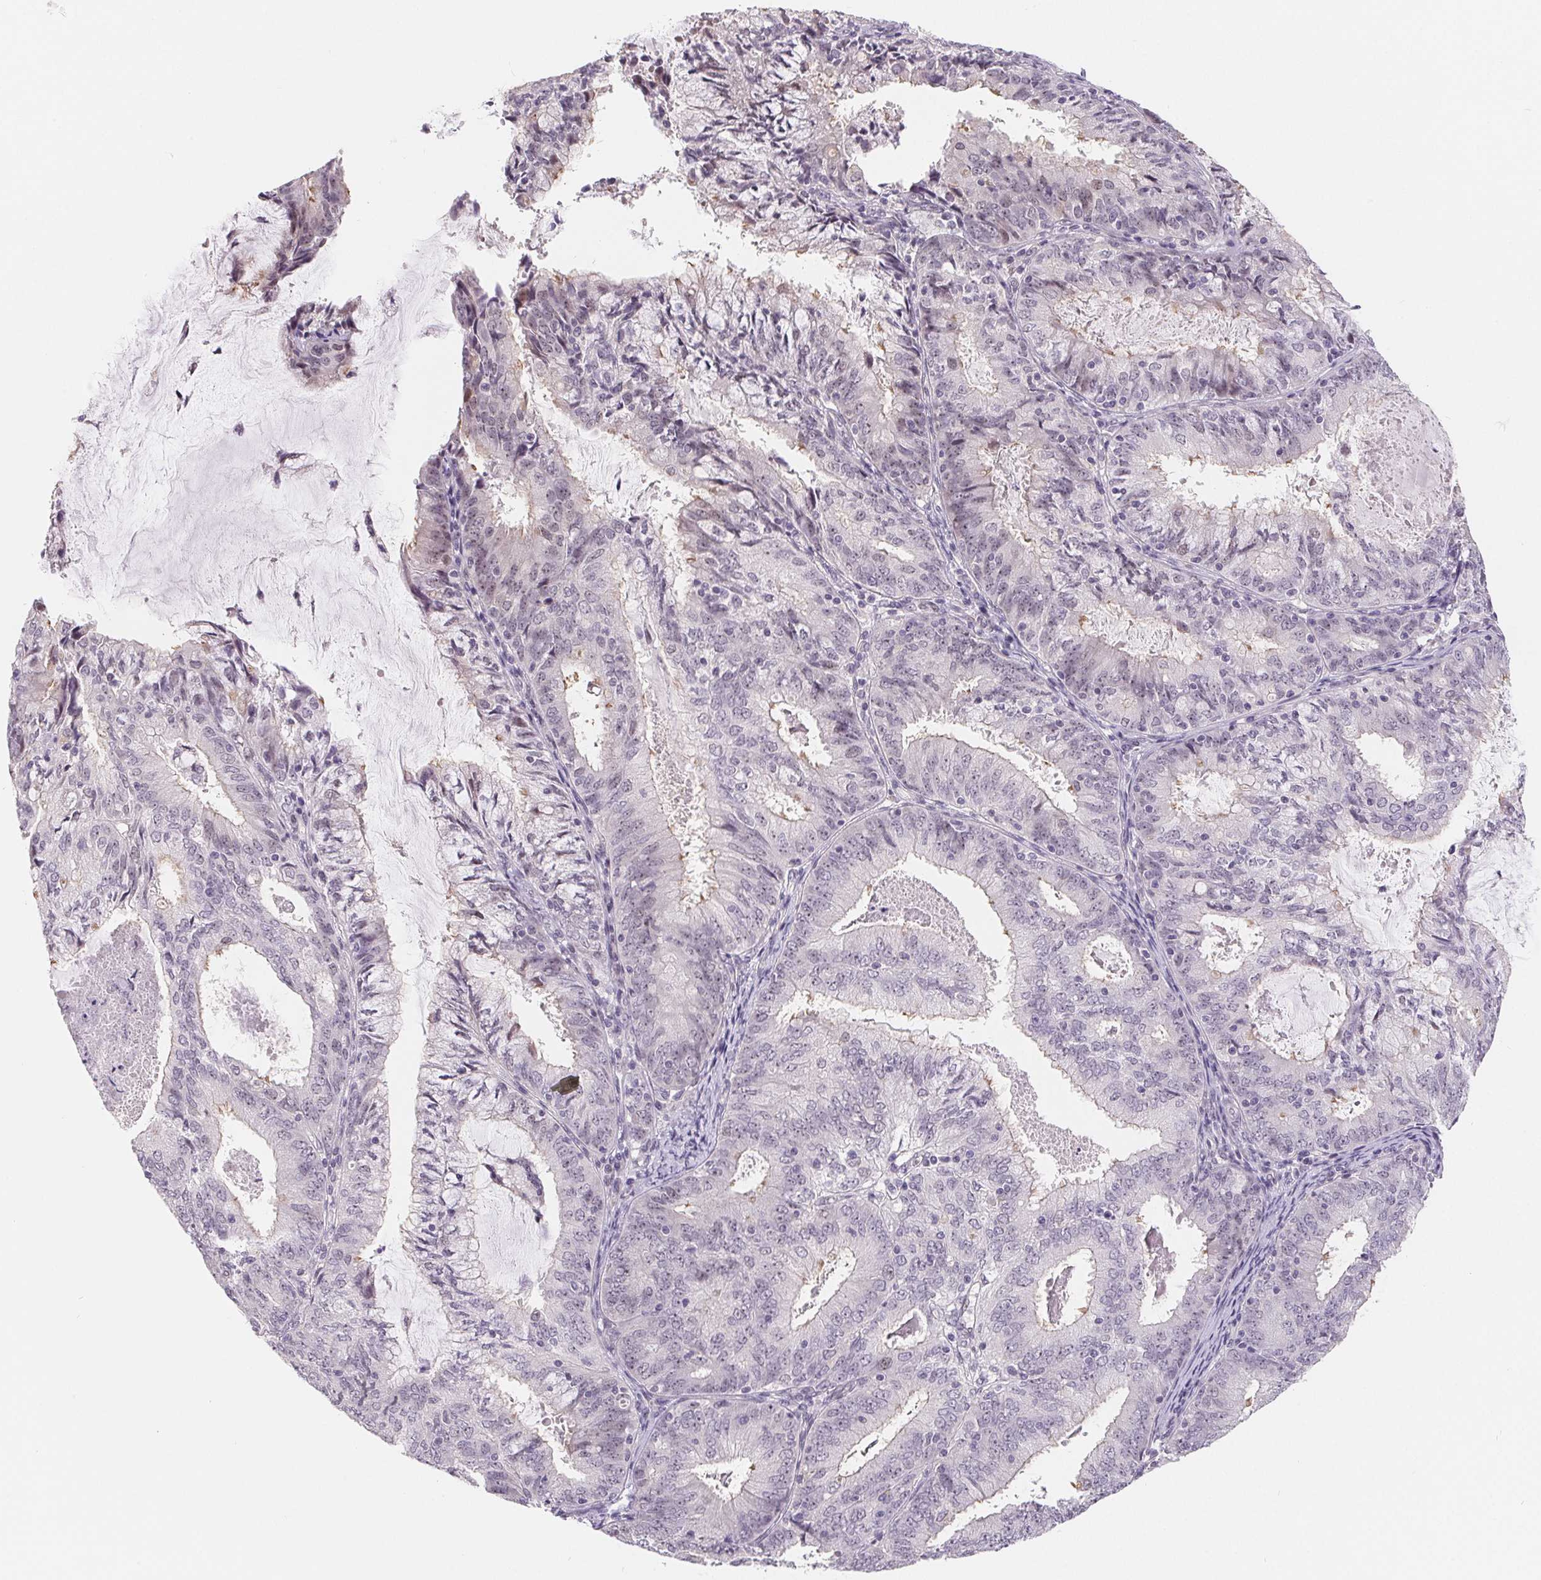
{"staining": {"intensity": "negative", "quantity": "none", "location": "none"}, "tissue": "endometrial cancer", "cell_type": "Tumor cells", "image_type": "cancer", "snomed": [{"axis": "morphology", "description": "Adenocarcinoma, NOS"}, {"axis": "topography", "description": "Endometrium"}], "caption": "Endometrial cancer was stained to show a protein in brown. There is no significant positivity in tumor cells.", "gene": "LCA5L", "patient": {"sex": "female", "age": 57}}